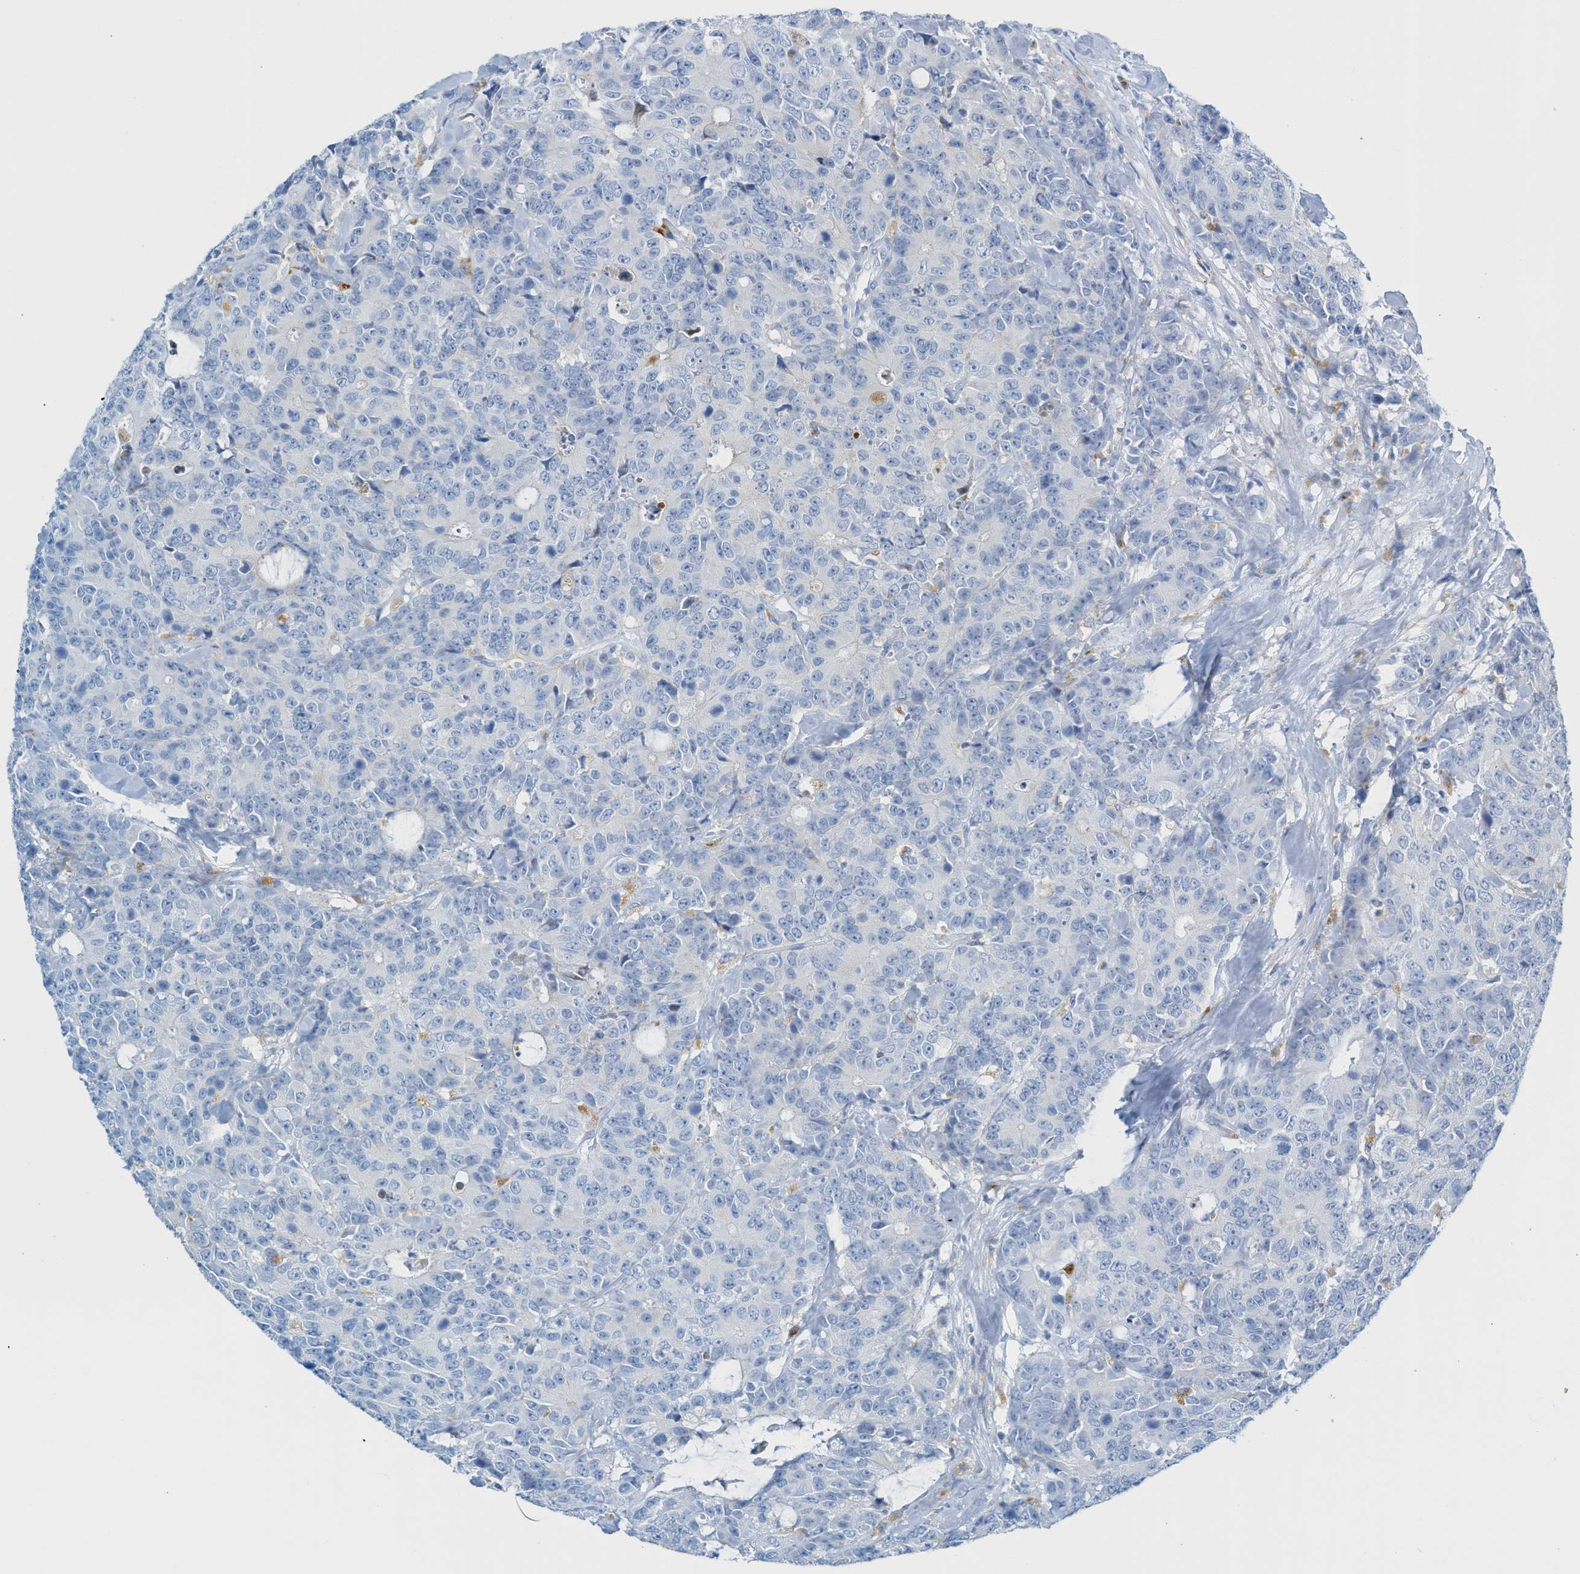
{"staining": {"intensity": "negative", "quantity": "none", "location": "none"}, "tissue": "colorectal cancer", "cell_type": "Tumor cells", "image_type": "cancer", "snomed": [{"axis": "morphology", "description": "Adenocarcinoma, NOS"}, {"axis": "topography", "description": "Colon"}], "caption": "IHC micrograph of colorectal cancer (adenocarcinoma) stained for a protein (brown), which exhibits no staining in tumor cells. Nuclei are stained in blue.", "gene": "C21orf62", "patient": {"sex": "female", "age": 86}}